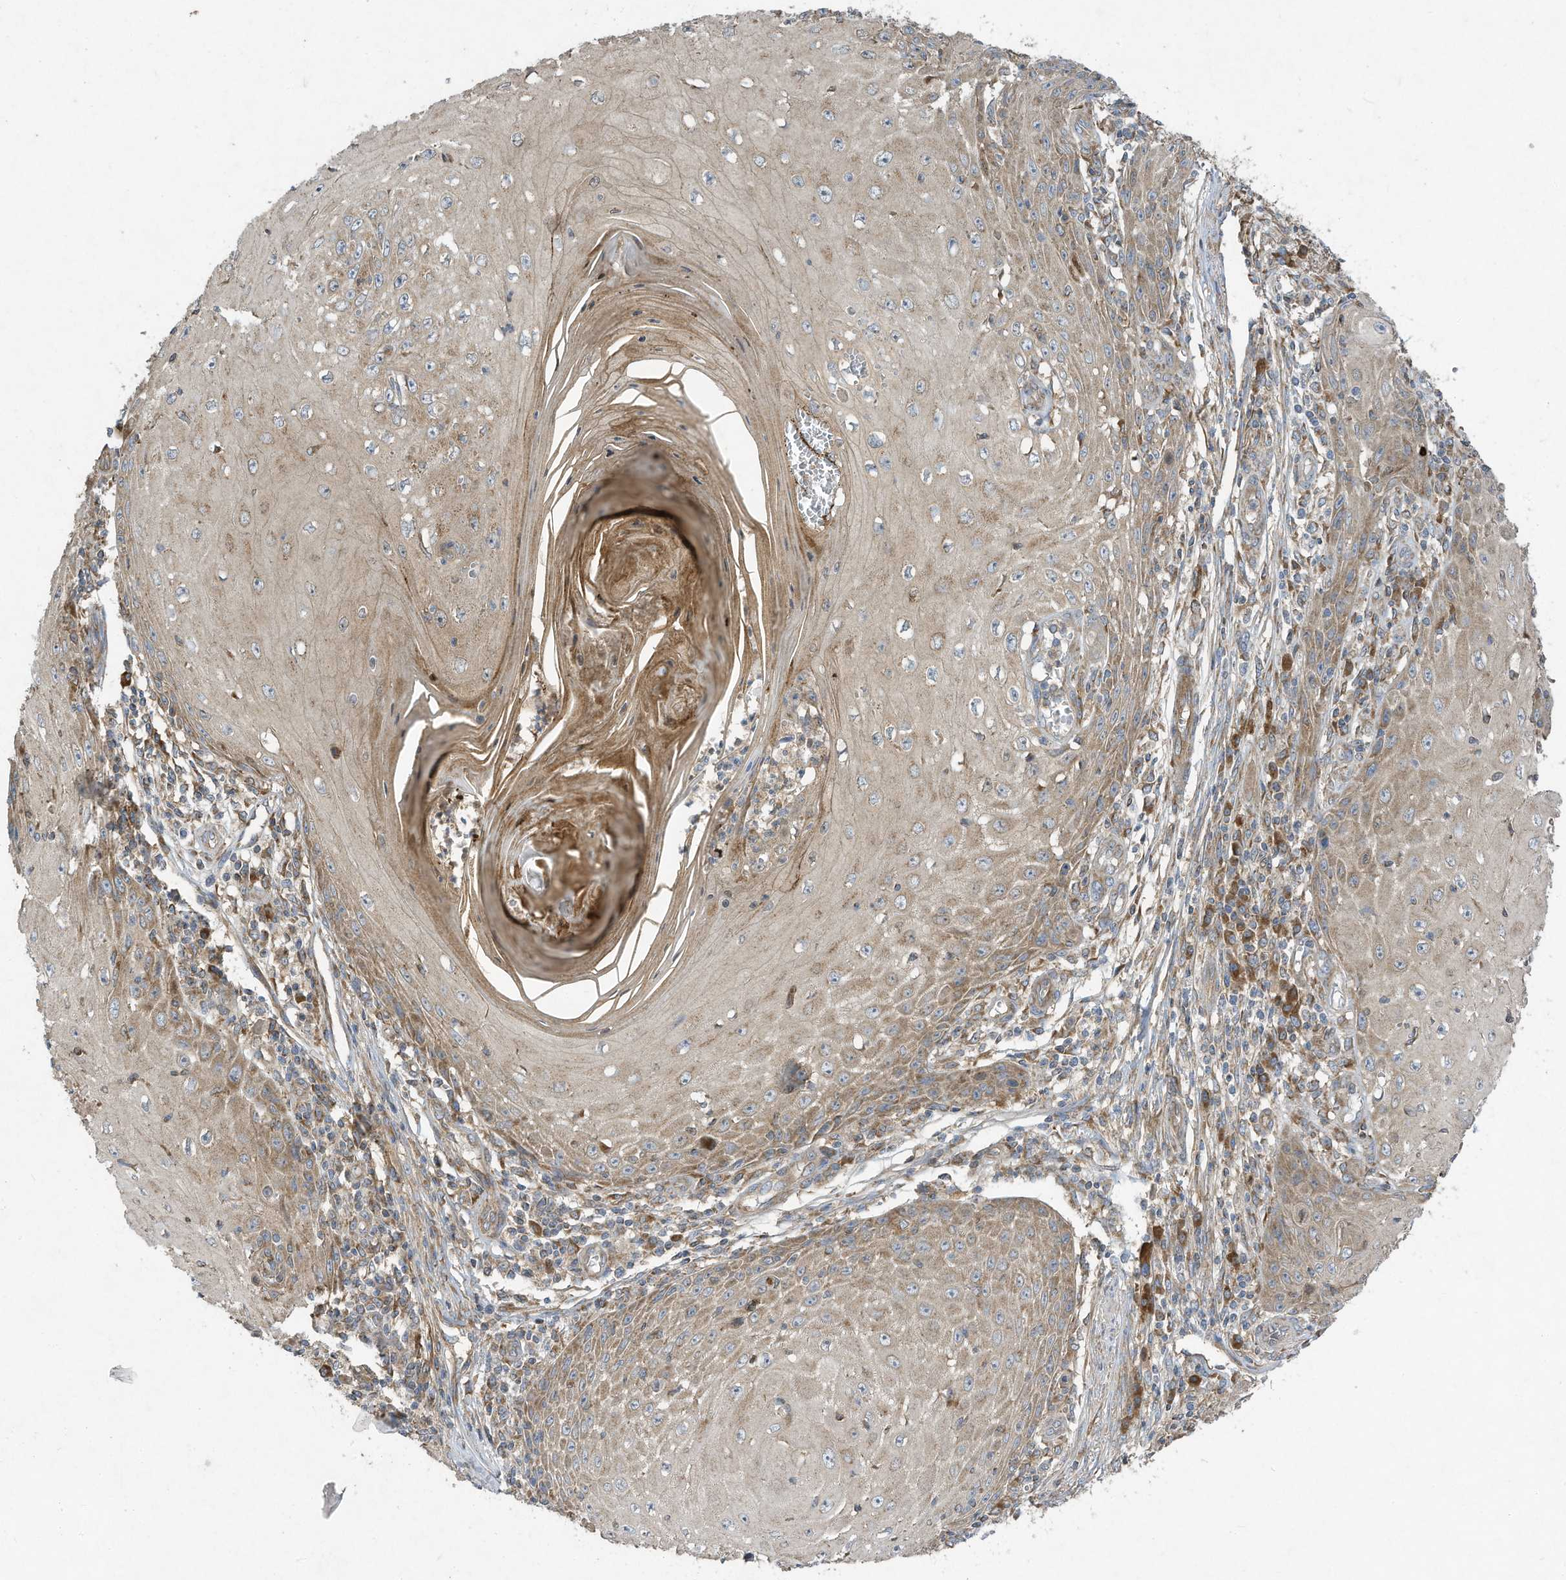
{"staining": {"intensity": "weak", "quantity": "25%-75%", "location": "cytoplasmic/membranous"}, "tissue": "skin cancer", "cell_type": "Tumor cells", "image_type": "cancer", "snomed": [{"axis": "morphology", "description": "Squamous cell carcinoma, NOS"}, {"axis": "topography", "description": "Skin"}], "caption": "This micrograph shows immunohistochemistry staining of human skin cancer, with low weak cytoplasmic/membranous expression in approximately 25%-75% of tumor cells.", "gene": "SYNJ2", "patient": {"sex": "female", "age": 73}}